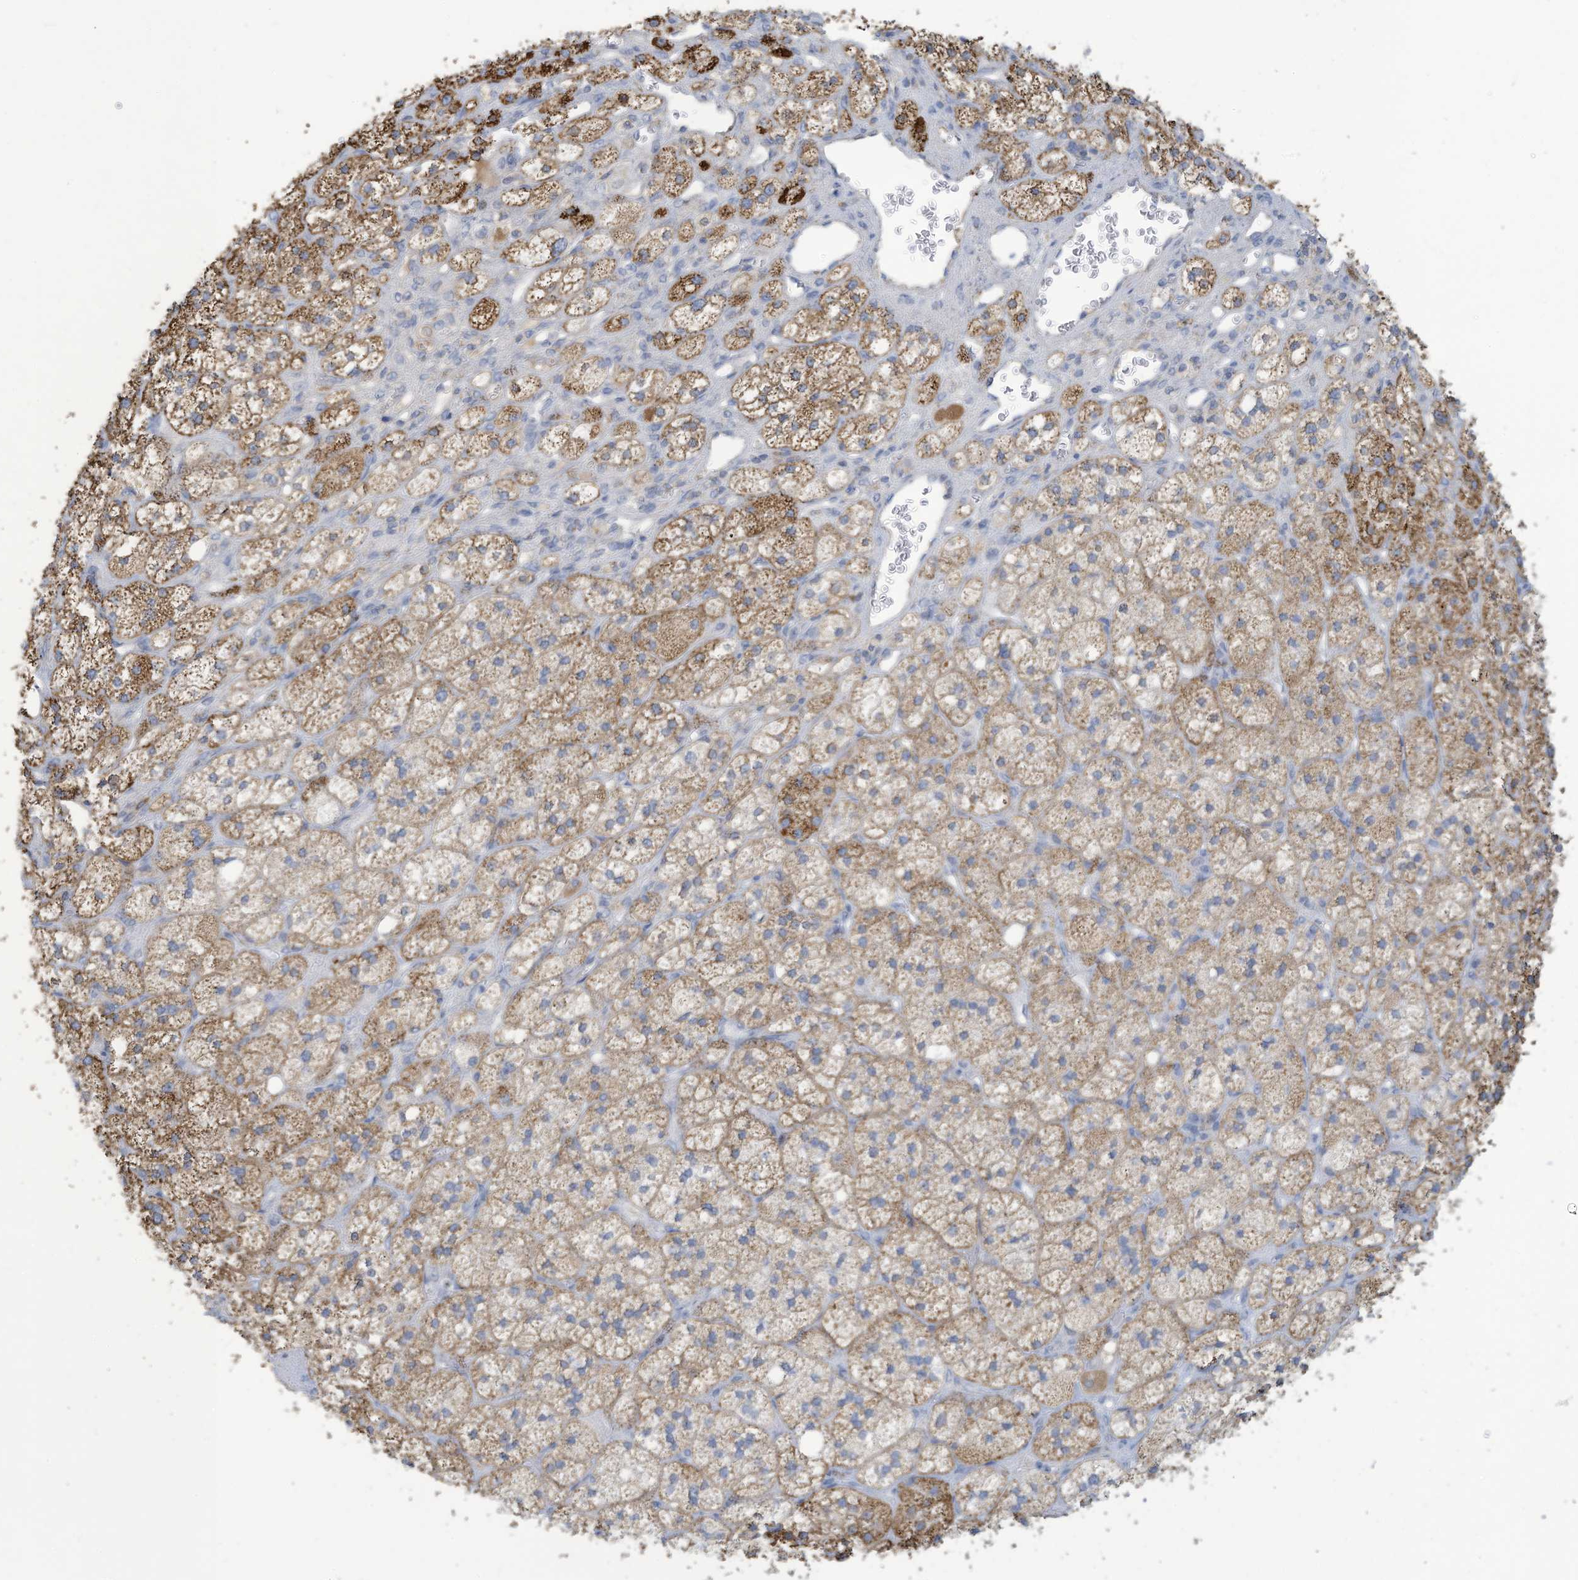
{"staining": {"intensity": "moderate", "quantity": ">75%", "location": "cytoplasmic/membranous"}, "tissue": "adrenal gland", "cell_type": "Glandular cells", "image_type": "normal", "snomed": [{"axis": "morphology", "description": "Normal tissue, NOS"}, {"axis": "topography", "description": "Adrenal gland"}], "caption": "Immunohistochemistry (IHC) of normal adrenal gland shows medium levels of moderate cytoplasmic/membranous positivity in approximately >75% of glandular cells. The staining was performed using DAB (3,3'-diaminobenzidine) to visualize the protein expression in brown, while the nuclei were stained in blue with hematoxylin (Magnification: 20x).", "gene": "NLN", "patient": {"sex": "male", "age": 61}}